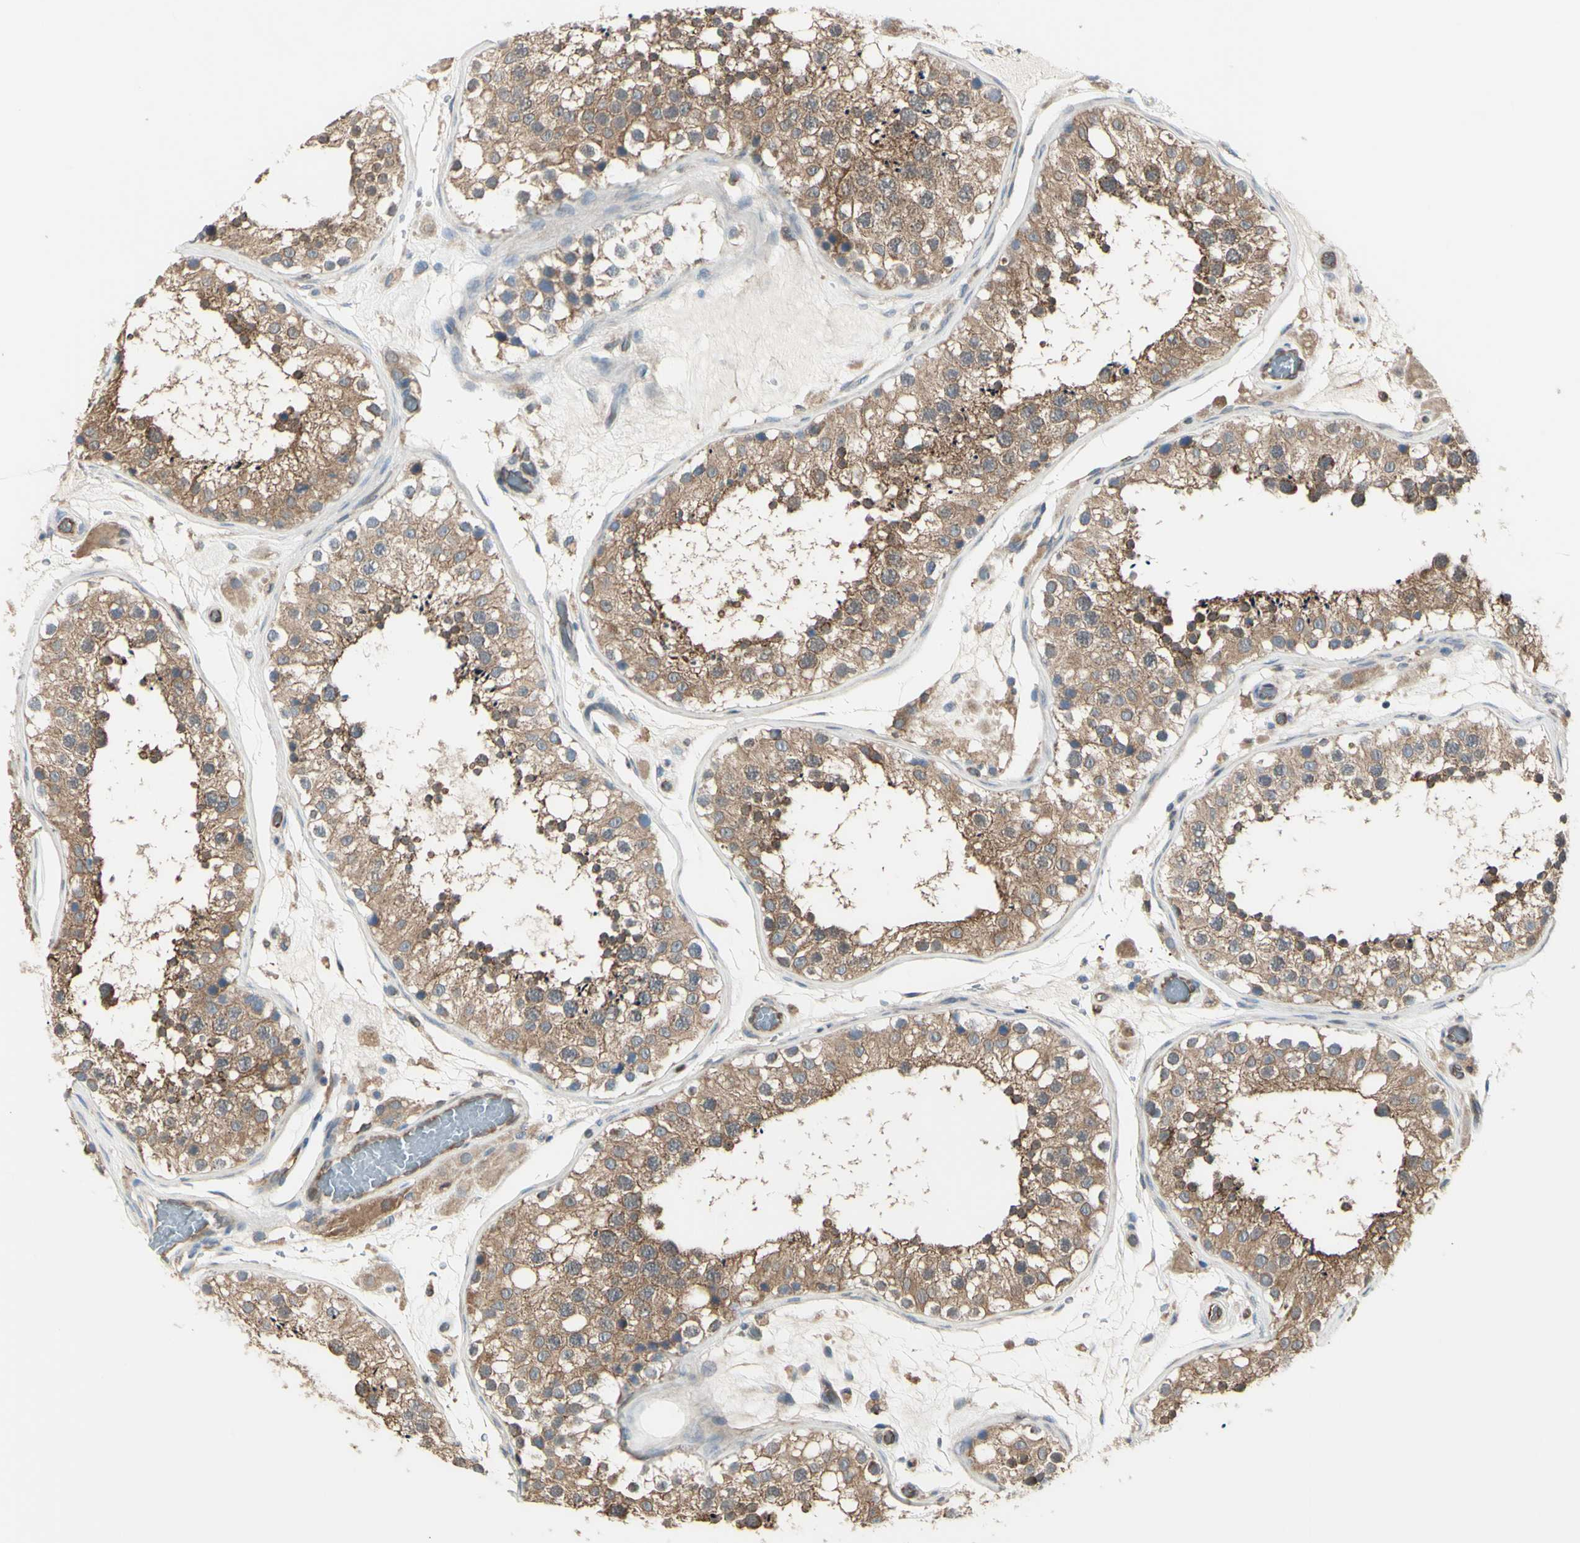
{"staining": {"intensity": "moderate", "quantity": ">75%", "location": "cytoplasmic/membranous"}, "tissue": "testis", "cell_type": "Cells in seminiferous ducts", "image_type": "normal", "snomed": [{"axis": "morphology", "description": "Normal tissue, NOS"}, {"axis": "topography", "description": "Testis"}, {"axis": "topography", "description": "Epididymis"}], "caption": "Protein analysis of benign testis displays moderate cytoplasmic/membranous positivity in approximately >75% of cells in seminiferous ducts. The staining was performed using DAB (3,3'-diaminobenzidine), with brown indicating positive protein expression. Nuclei are stained blue with hematoxylin.", "gene": "IGSF9B", "patient": {"sex": "male", "age": 26}}